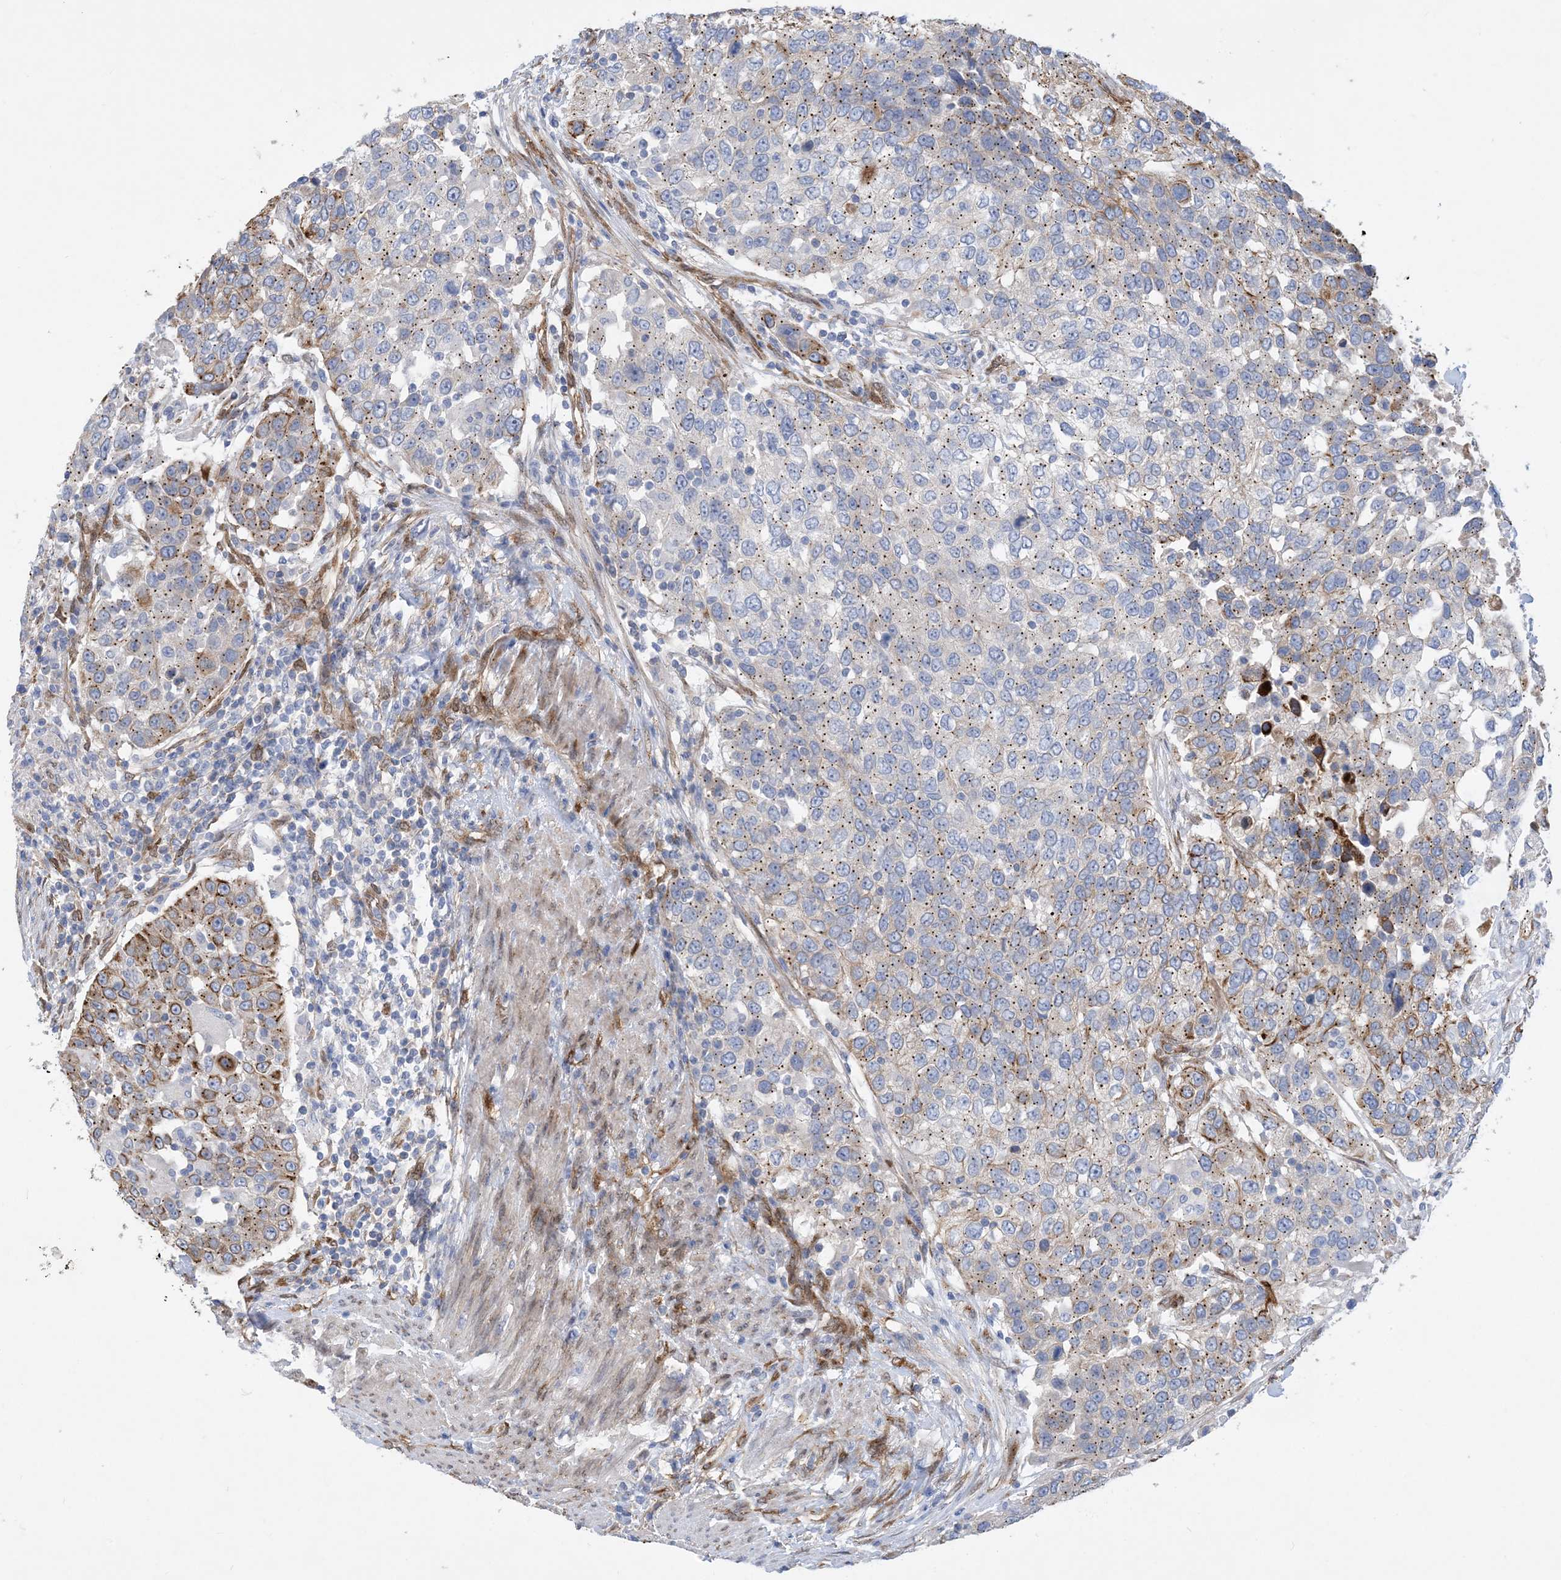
{"staining": {"intensity": "moderate", "quantity": "<25%", "location": "cytoplasmic/membranous"}, "tissue": "urothelial cancer", "cell_type": "Tumor cells", "image_type": "cancer", "snomed": [{"axis": "morphology", "description": "Urothelial carcinoma, High grade"}, {"axis": "topography", "description": "Urinary bladder"}], "caption": "Tumor cells display moderate cytoplasmic/membranous positivity in approximately <25% of cells in high-grade urothelial carcinoma.", "gene": "RBMS3", "patient": {"sex": "female", "age": 80}}